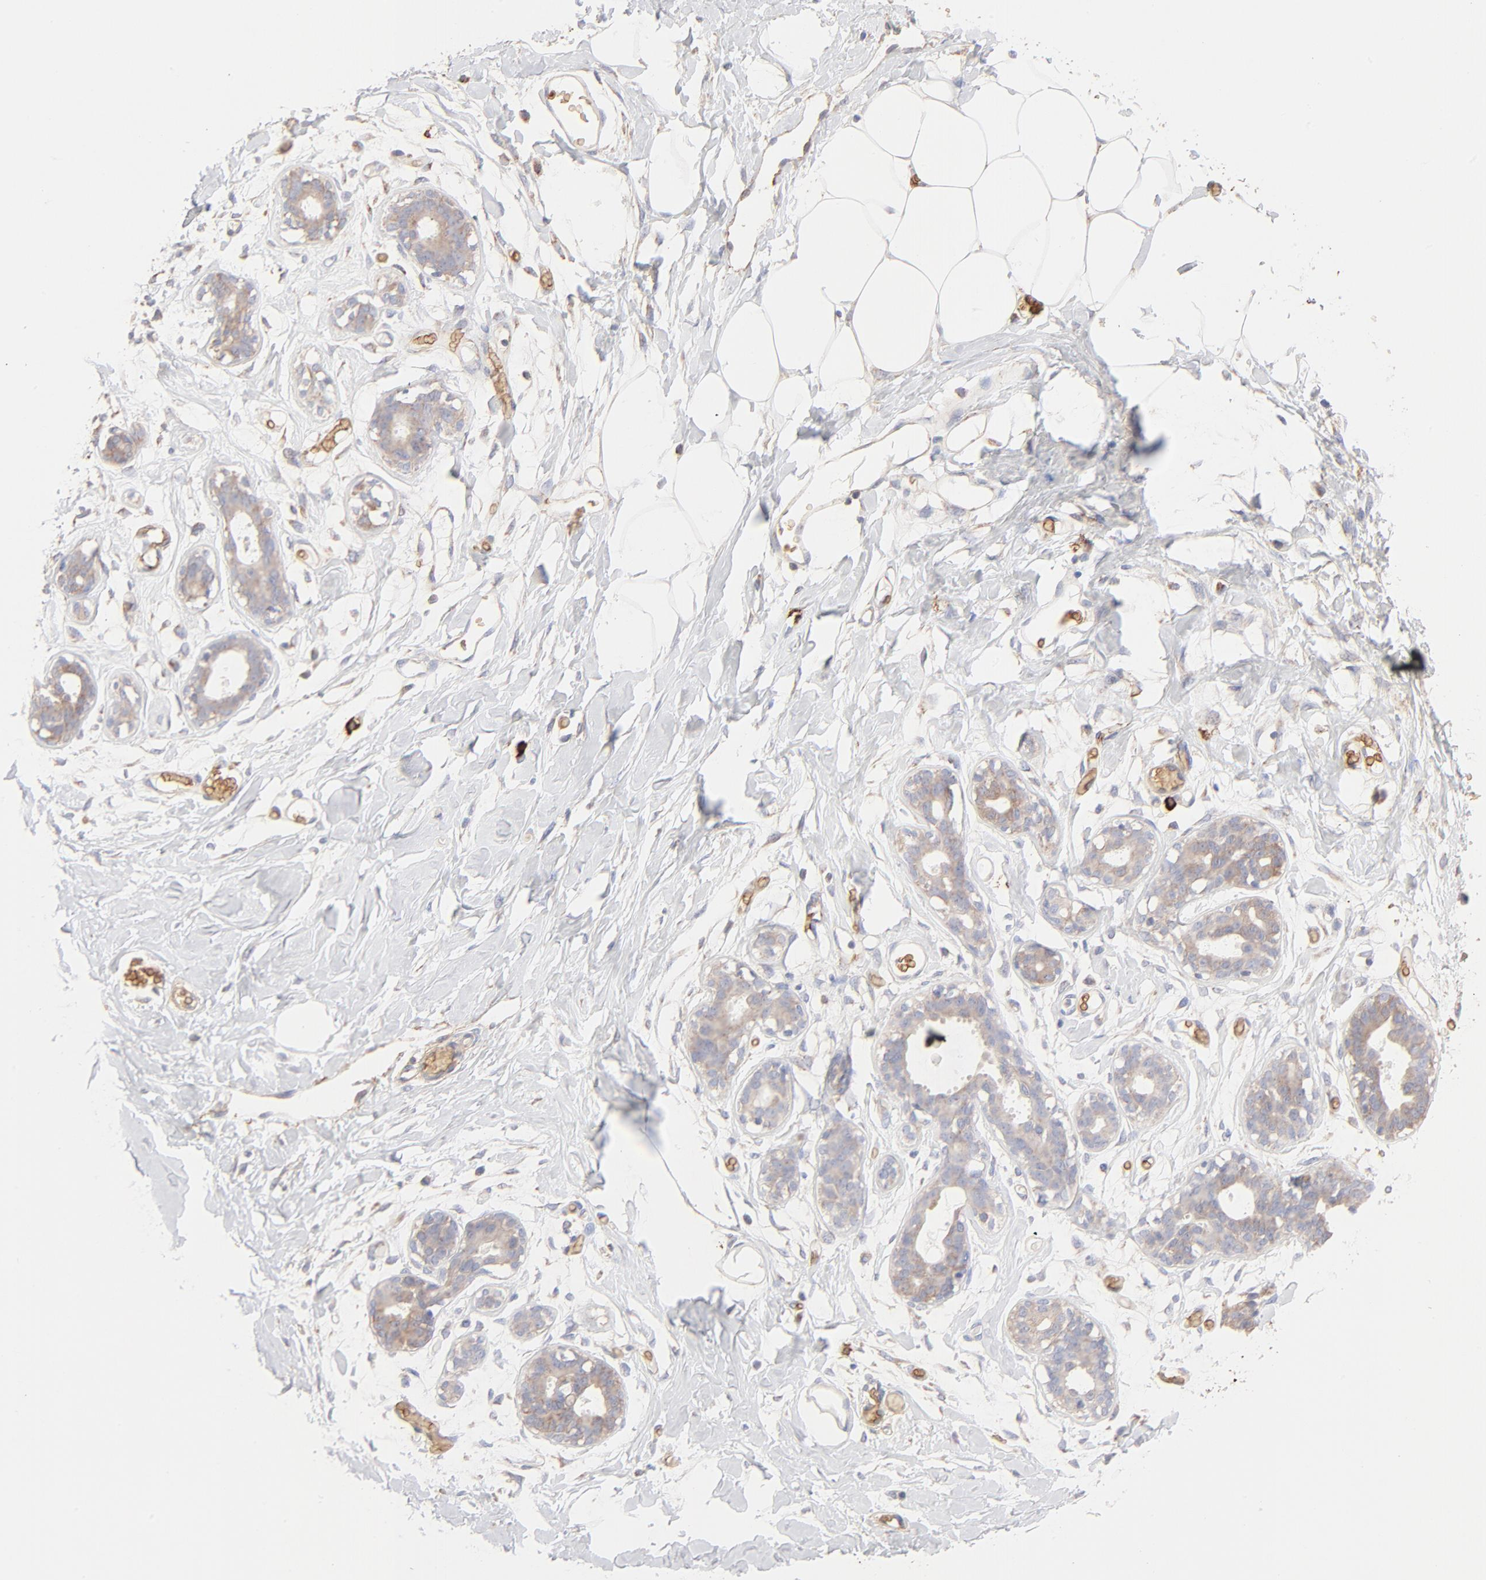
{"staining": {"intensity": "negative", "quantity": "none", "location": "none"}, "tissue": "breast", "cell_type": "Adipocytes", "image_type": "normal", "snomed": [{"axis": "morphology", "description": "Normal tissue, NOS"}, {"axis": "topography", "description": "Breast"}, {"axis": "topography", "description": "Adipose tissue"}], "caption": "Immunohistochemistry (IHC) of normal human breast reveals no expression in adipocytes.", "gene": "SPTB", "patient": {"sex": "female", "age": 25}}